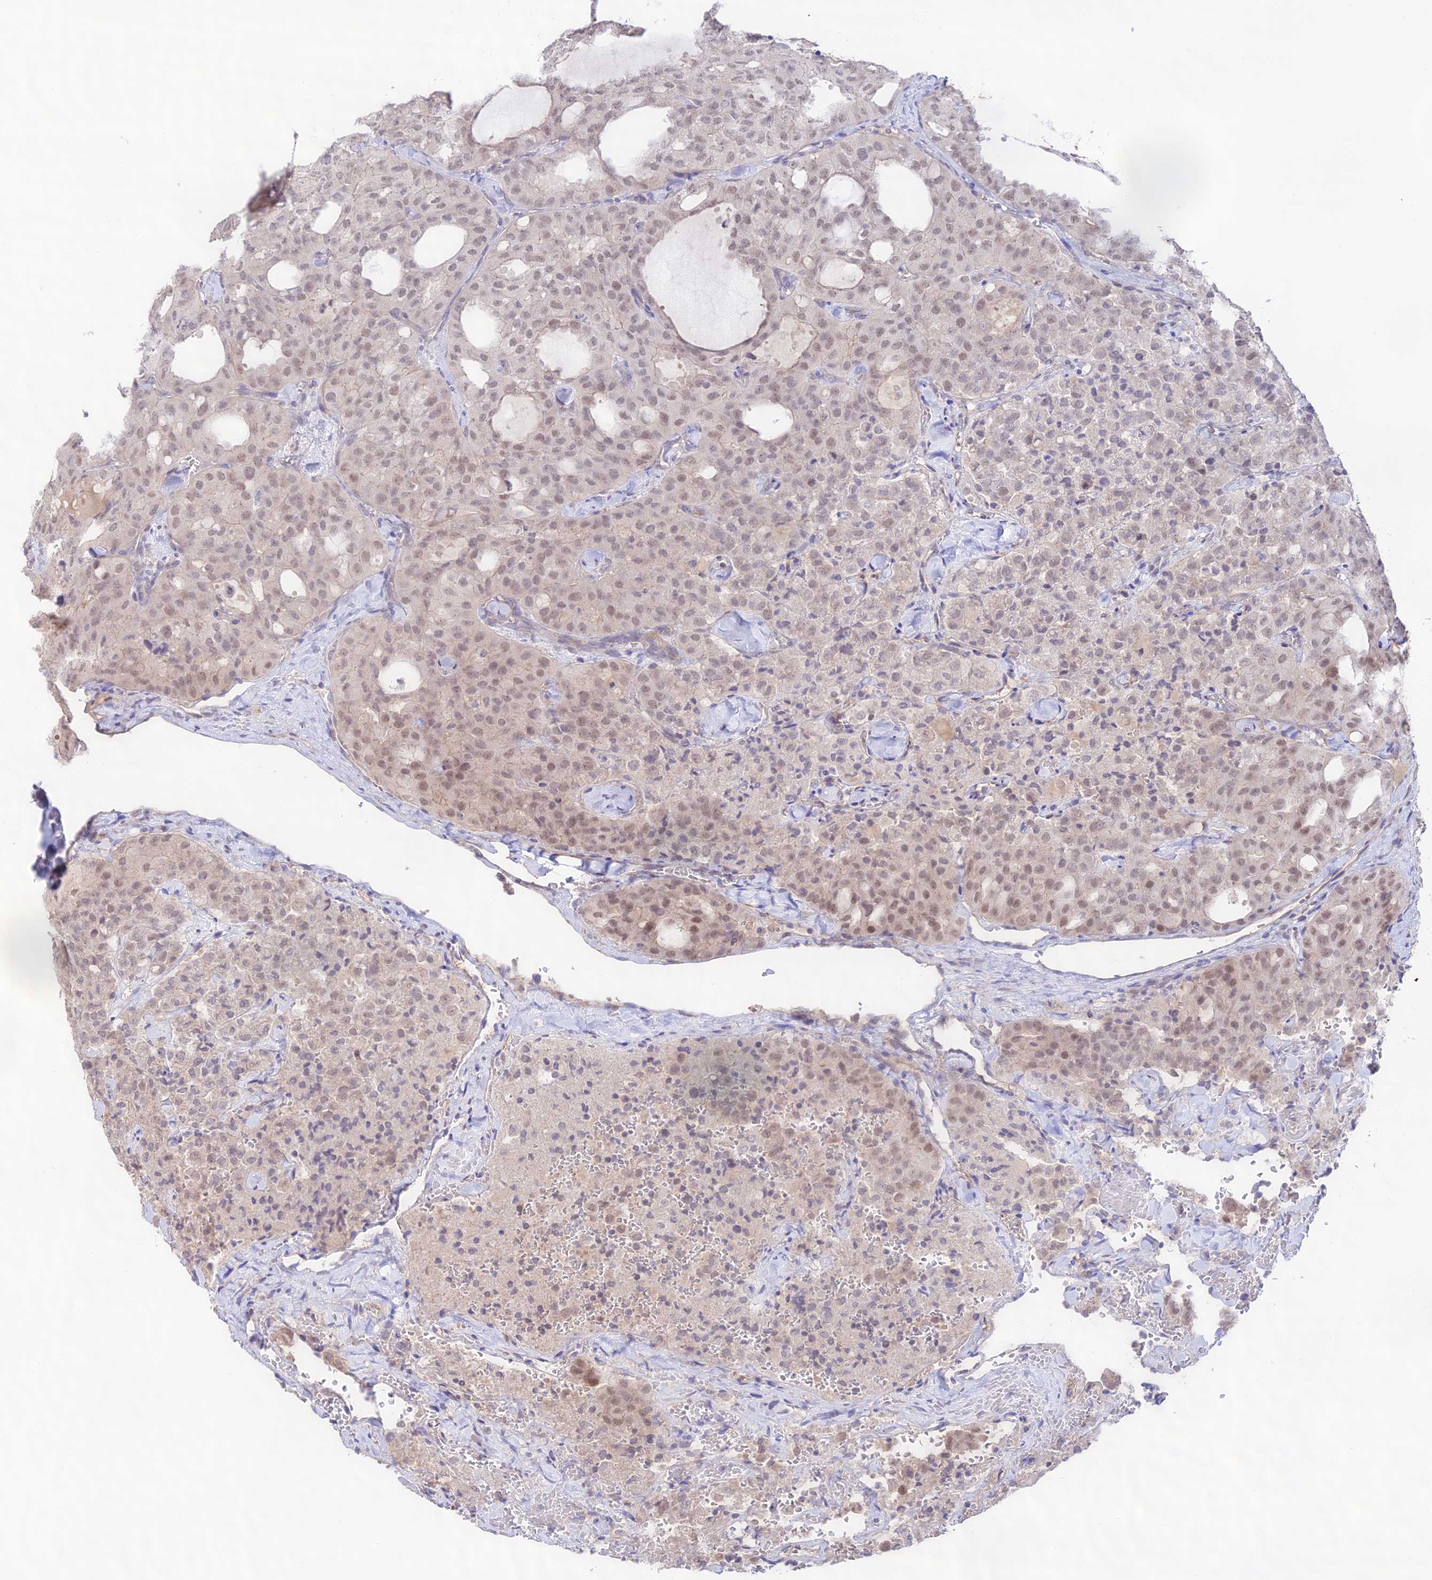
{"staining": {"intensity": "weak", "quantity": "25%-75%", "location": "nuclear"}, "tissue": "thyroid cancer", "cell_type": "Tumor cells", "image_type": "cancer", "snomed": [{"axis": "morphology", "description": "Follicular adenoma carcinoma, NOS"}, {"axis": "topography", "description": "Thyroid gland"}], "caption": "Thyroid cancer stained for a protein reveals weak nuclear positivity in tumor cells. (brown staining indicates protein expression, while blue staining denotes nuclei).", "gene": "CAMSAP3", "patient": {"sex": "male", "age": 75}}